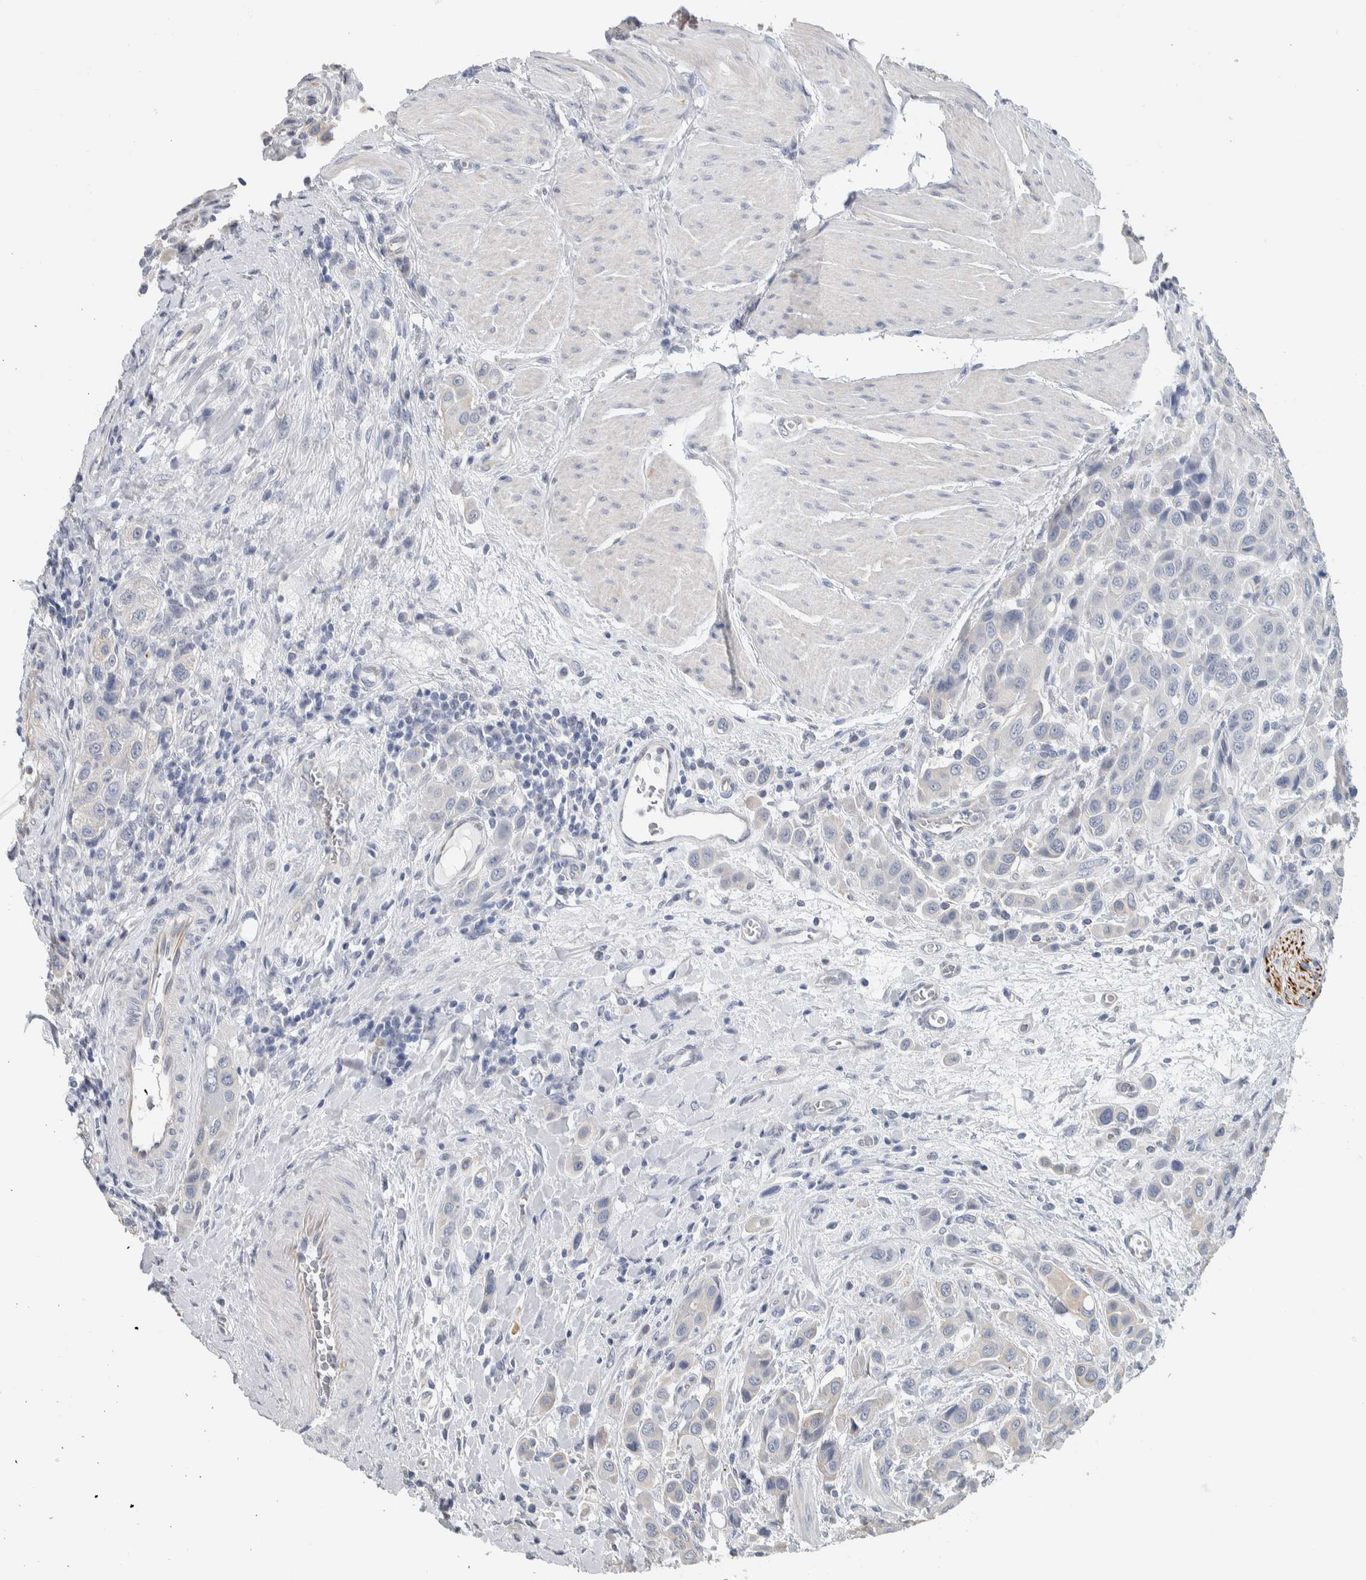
{"staining": {"intensity": "negative", "quantity": "none", "location": "none"}, "tissue": "urothelial cancer", "cell_type": "Tumor cells", "image_type": "cancer", "snomed": [{"axis": "morphology", "description": "Urothelial carcinoma, High grade"}, {"axis": "topography", "description": "Urinary bladder"}], "caption": "High-grade urothelial carcinoma was stained to show a protein in brown. There is no significant expression in tumor cells.", "gene": "NEFM", "patient": {"sex": "male", "age": 50}}